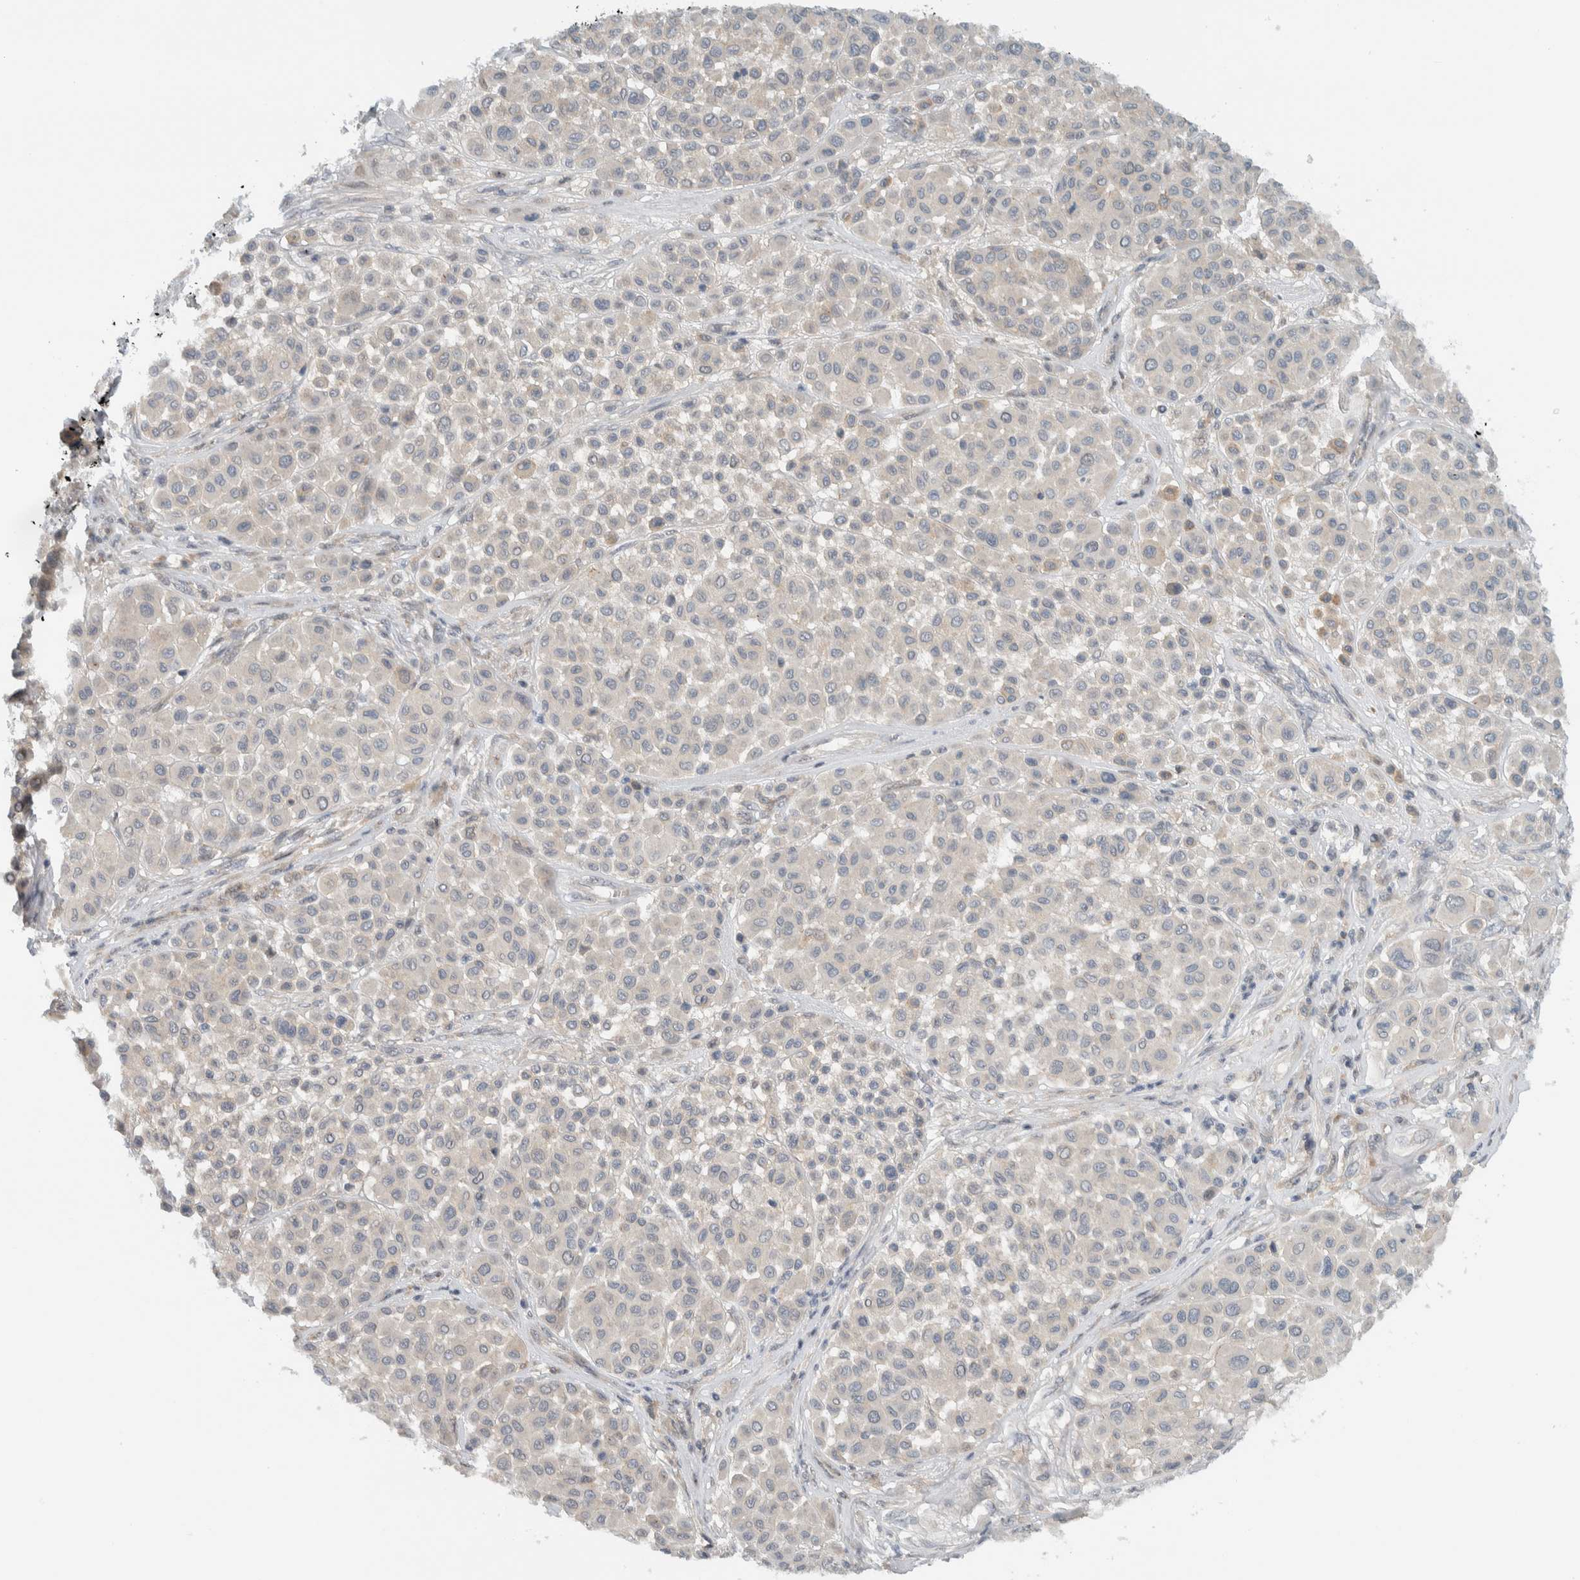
{"staining": {"intensity": "negative", "quantity": "none", "location": "none"}, "tissue": "melanoma", "cell_type": "Tumor cells", "image_type": "cancer", "snomed": [{"axis": "morphology", "description": "Malignant melanoma, Metastatic site"}, {"axis": "topography", "description": "Soft tissue"}], "caption": "Tumor cells show no significant protein staining in melanoma. Nuclei are stained in blue.", "gene": "MPRIP", "patient": {"sex": "male", "age": 41}}